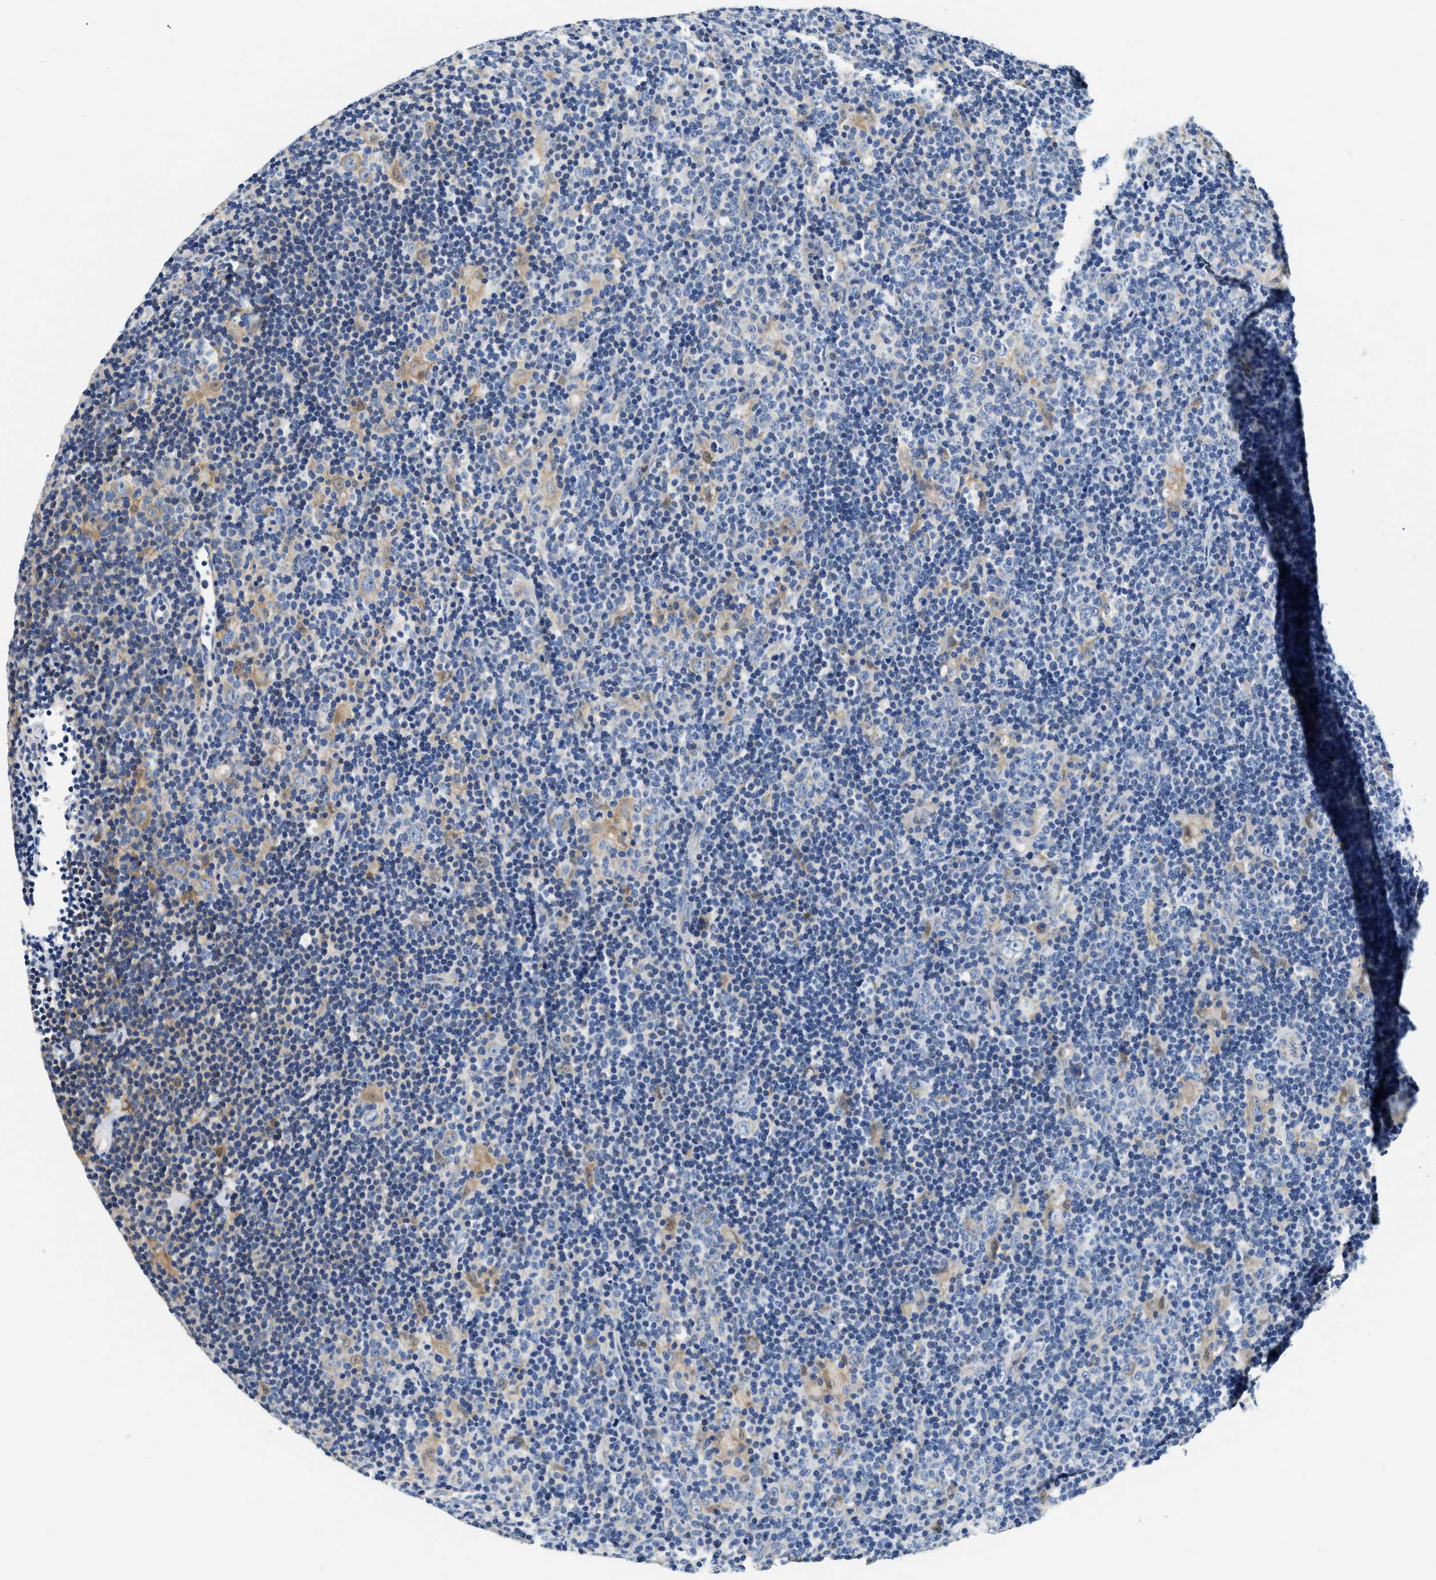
{"staining": {"intensity": "negative", "quantity": "none", "location": "none"}, "tissue": "lymphoma", "cell_type": "Tumor cells", "image_type": "cancer", "snomed": [{"axis": "morphology", "description": "Hodgkin's disease, NOS"}, {"axis": "topography", "description": "Lymph node"}], "caption": "The histopathology image exhibits no significant staining in tumor cells of Hodgkin's disease.", "gene": "EIF2AK2", "patient": {"sex": "female", "age": 57}}